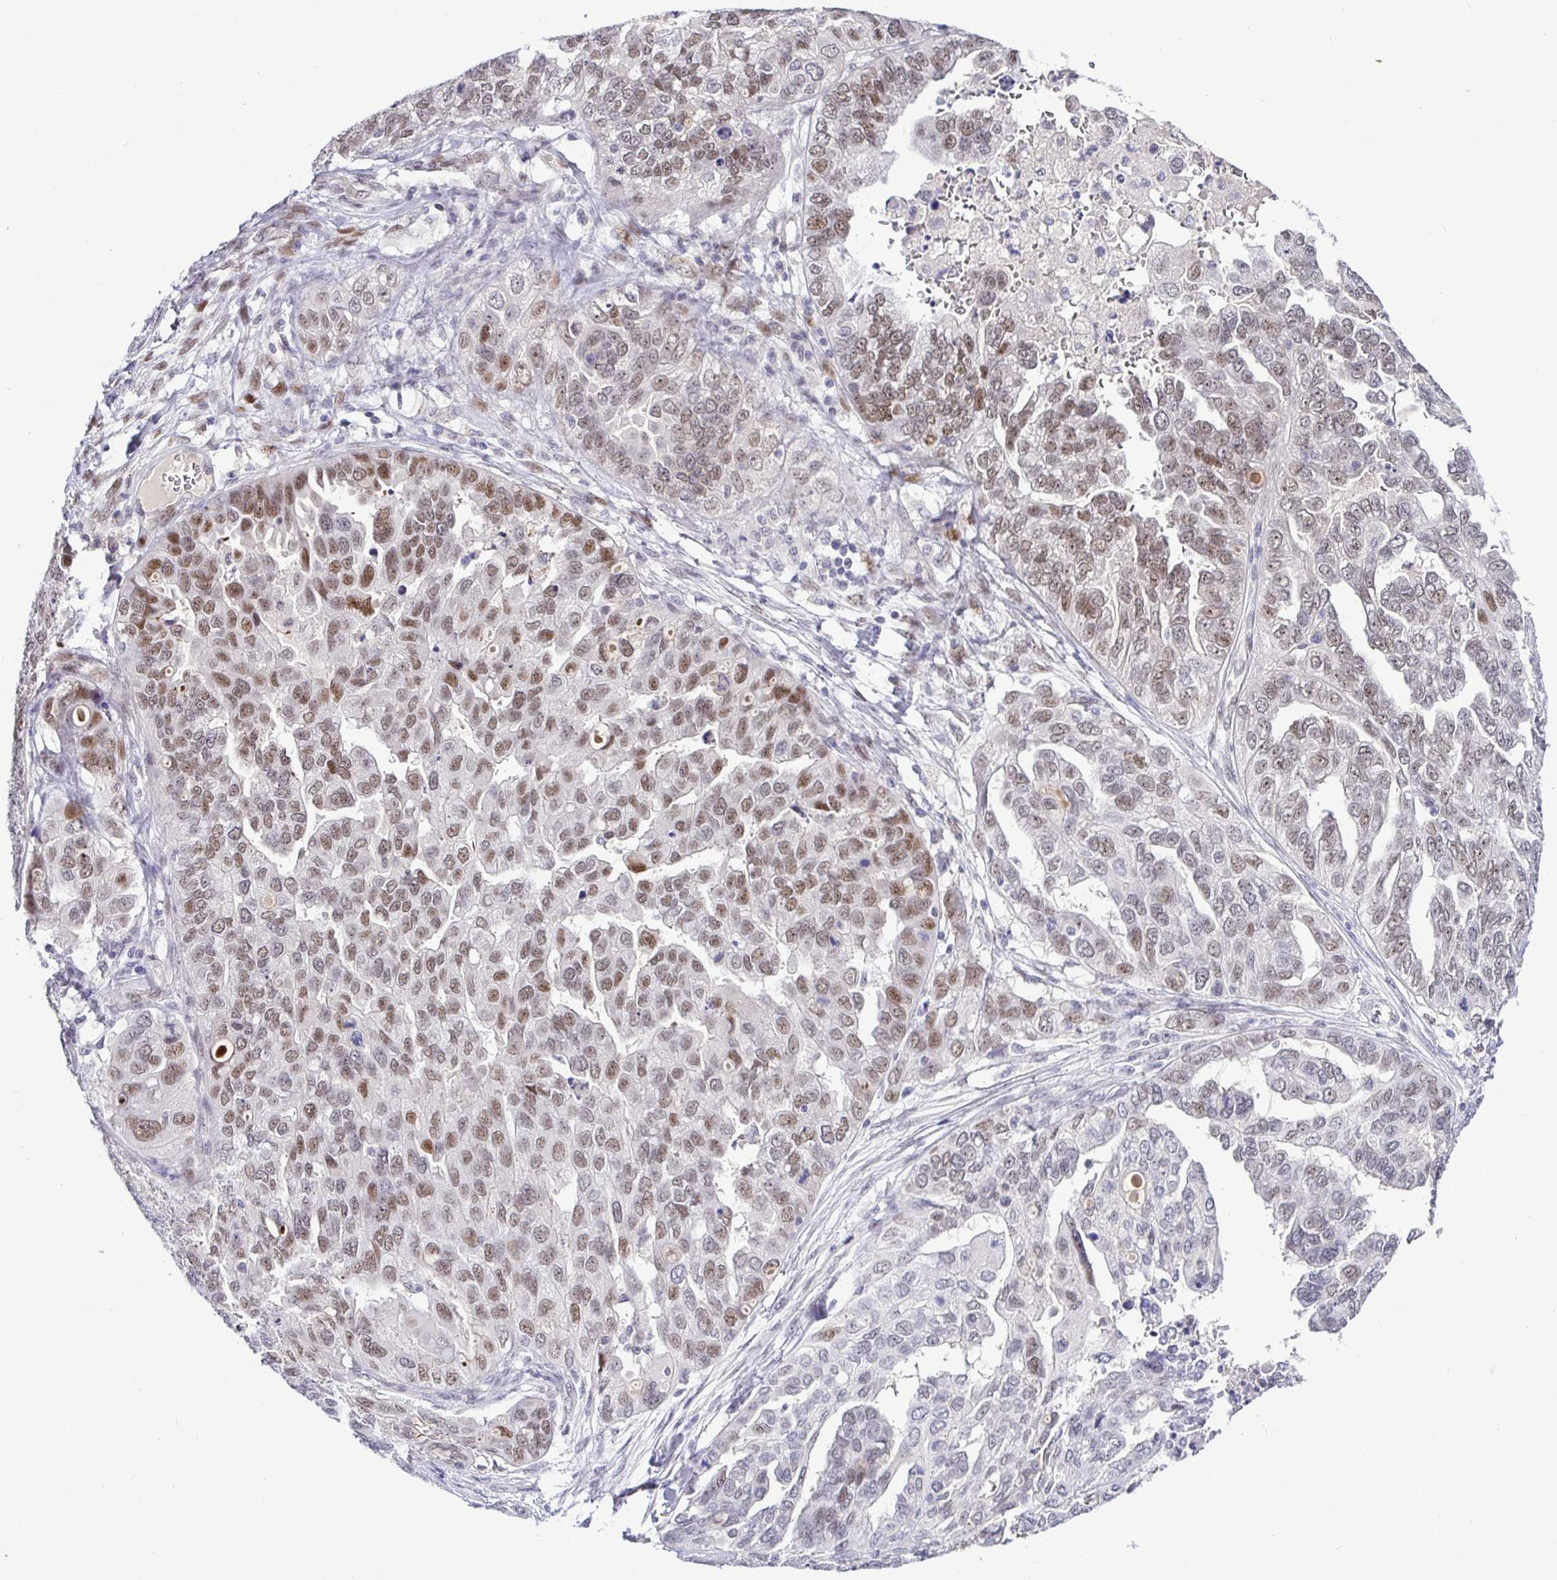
{"staining": {"intensity": "moderate", "quantity": "25%-75%", "location": "nuclear"}, "tissue": "ovarian cancer", "cell_type": "Tumor cells", "image_type": "cancer", "snomed": [{"axis": "morphology", "description": "Cystadenocarcinoma, serous, NOS"}, {"axis": "topography", "description": "Ovary"}], "caption": "Moderate nuclear positivity for a protein is present in approximately 25%-75% of tumor cells of serous cystadenocarcinoma (ovarian) using immunohistochemistry (IHC).", "gene": "NUP188", "patient": {"sex": "female", "age": 53}}